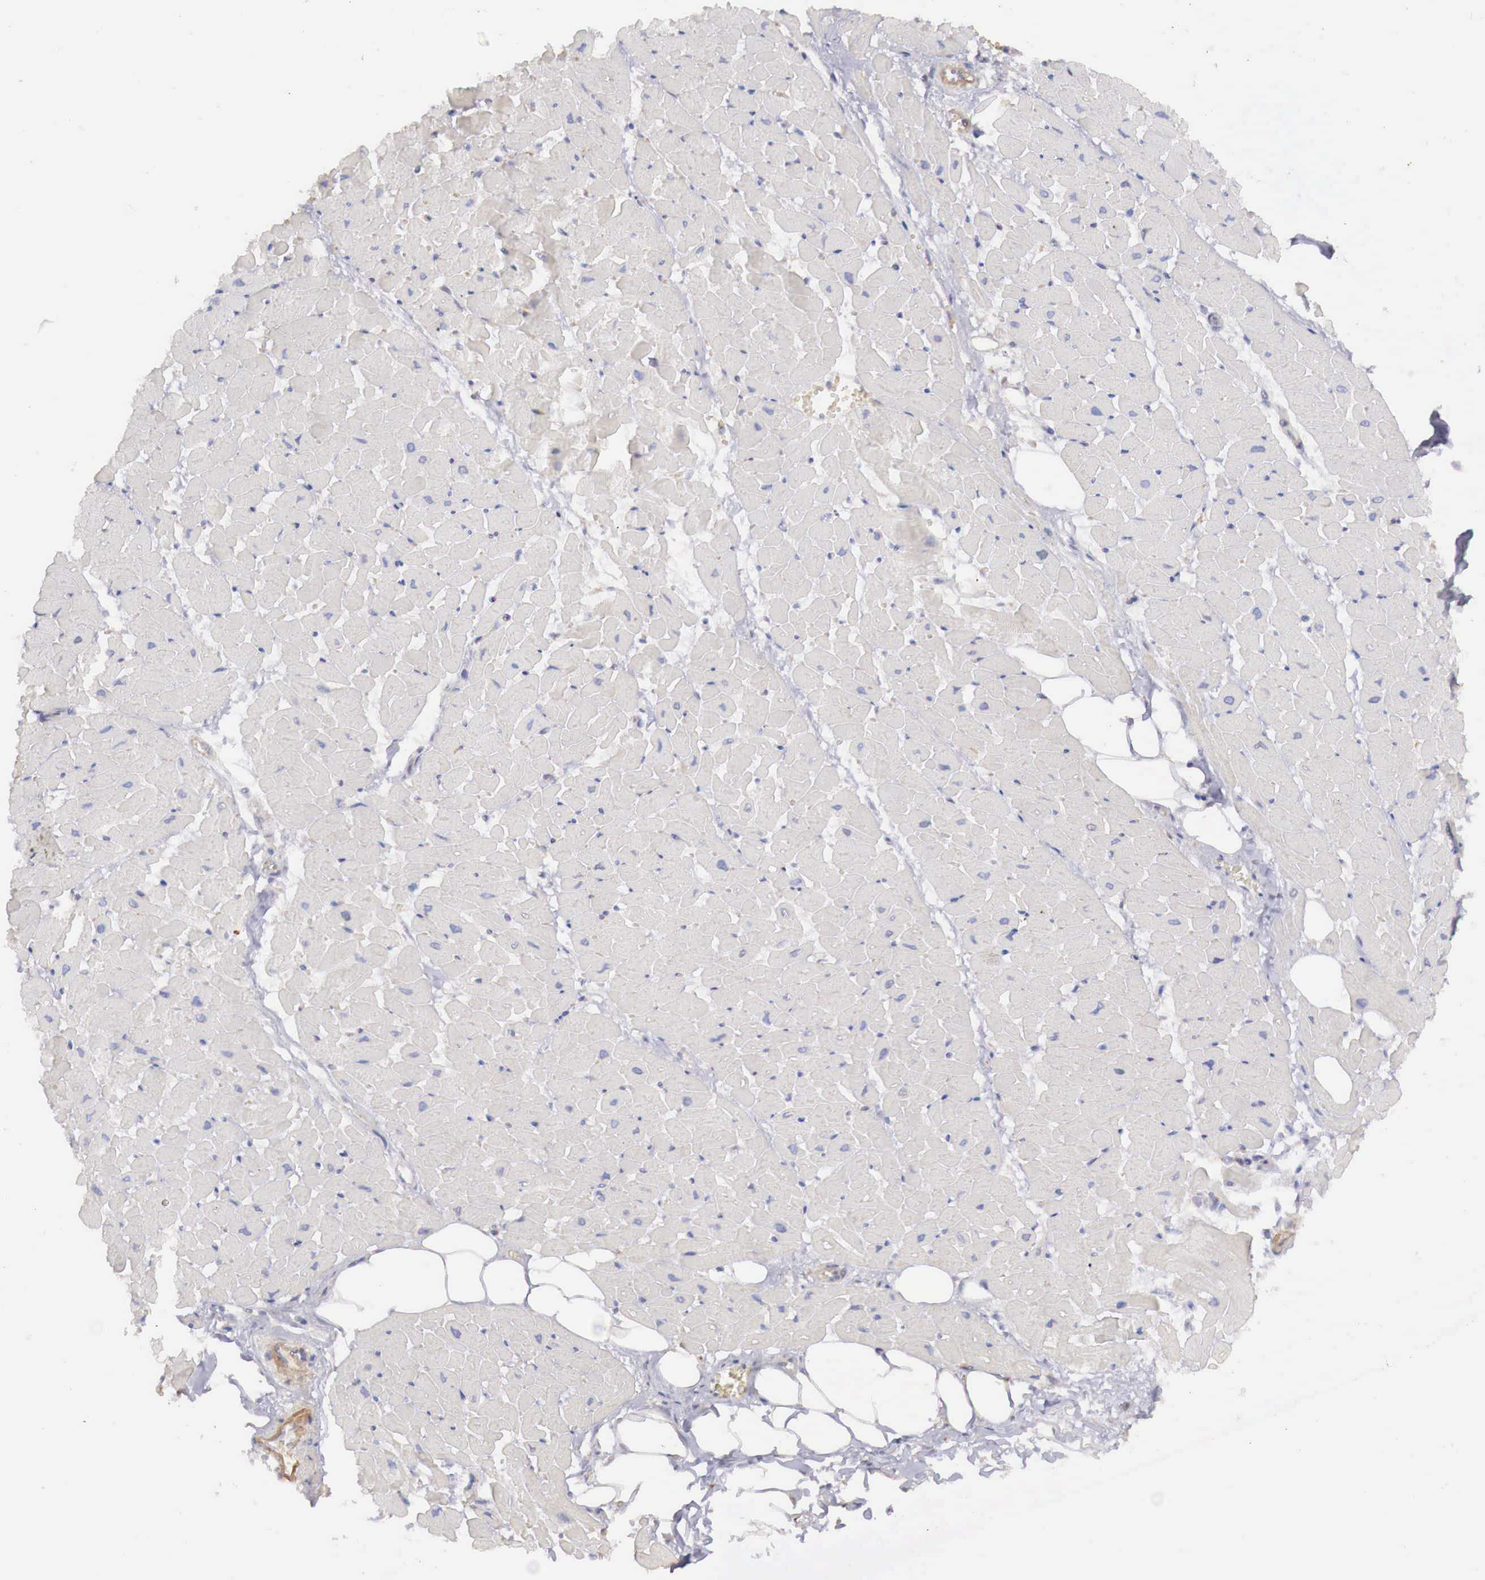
{"staining": {"intensity": "negative", "quantity": "none", "location": "none"}, "tissue": "heart muscle", "cell_type": "Cardiomyocytes", "image_type": "normal", "snomed": [{"axis": "morphology", "description": "Normal tissue, NOS"}, {"axis": "topography", "description": "Heart"}], "caption": "A photomicrograph of heart muscle stained for a protein demonstrates no brown staining in cardiomyocytes. Brightfield microscopy of immunohistochemistry stained with DAB (3,3'-diaminobenzidine) (brown) and hematoxylin (blue), captured at high magnification.", "gene": "KLHDC7B", "patient": {"sex": "female", "age": 19}}